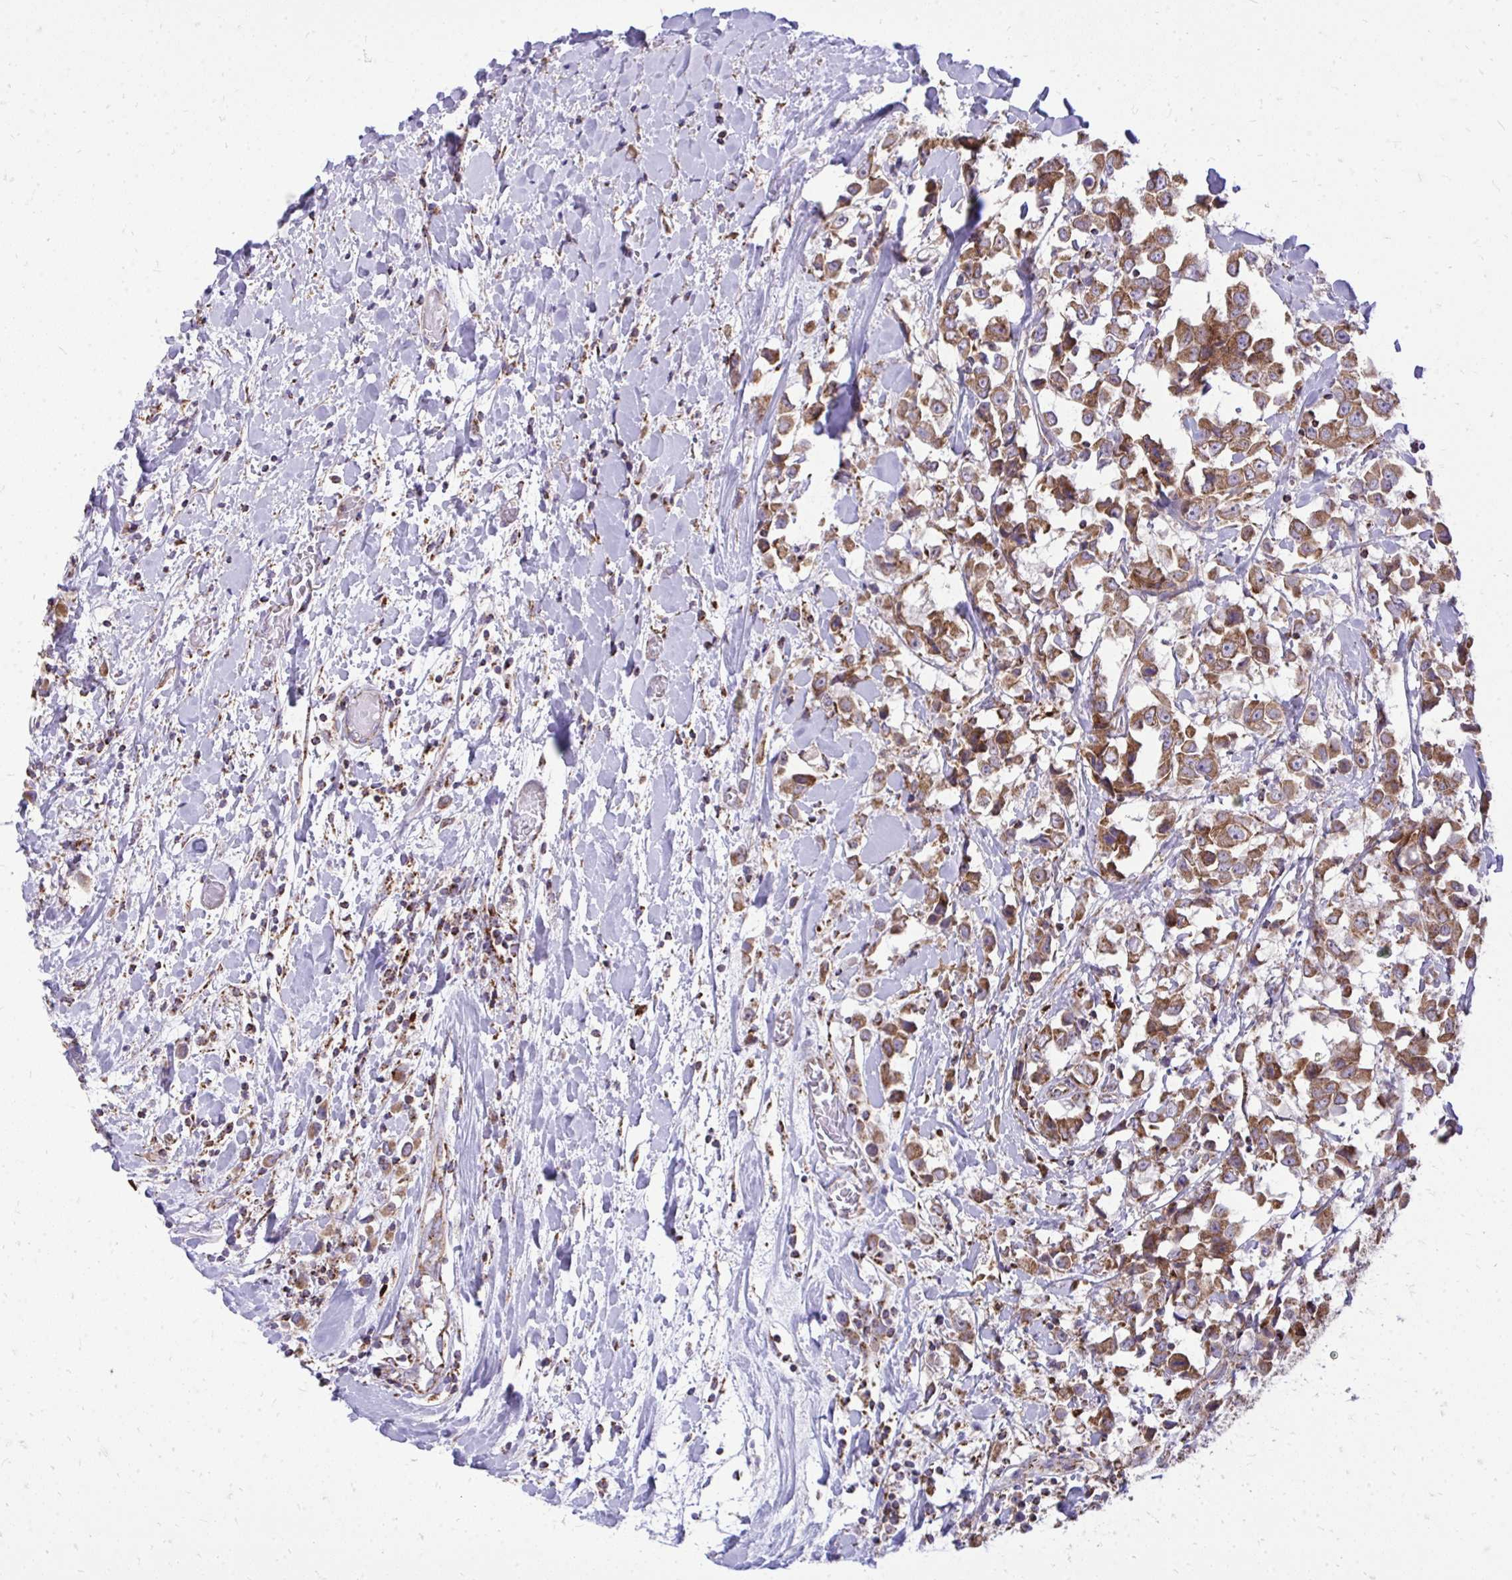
{"staining": {"intensity": "moderate", "quantity": ">75%", "location": "cytoplasmic/membranous"}, "tissue": "breast cancer", "cell_type": "Tumor cells", "image_type": "cancer", "snomed": [{"axis": "morphology", "description": "Duct carcinoma"}, {"axis": "topography", "description": "Breast"}], "caption": "Tumor cells show moderate cytoplasmic/membranous positivity in approximately >75% of cells in breast cancer.", "gene": "SPTBN2", "patient": {"sex": "female", "age": 61}}